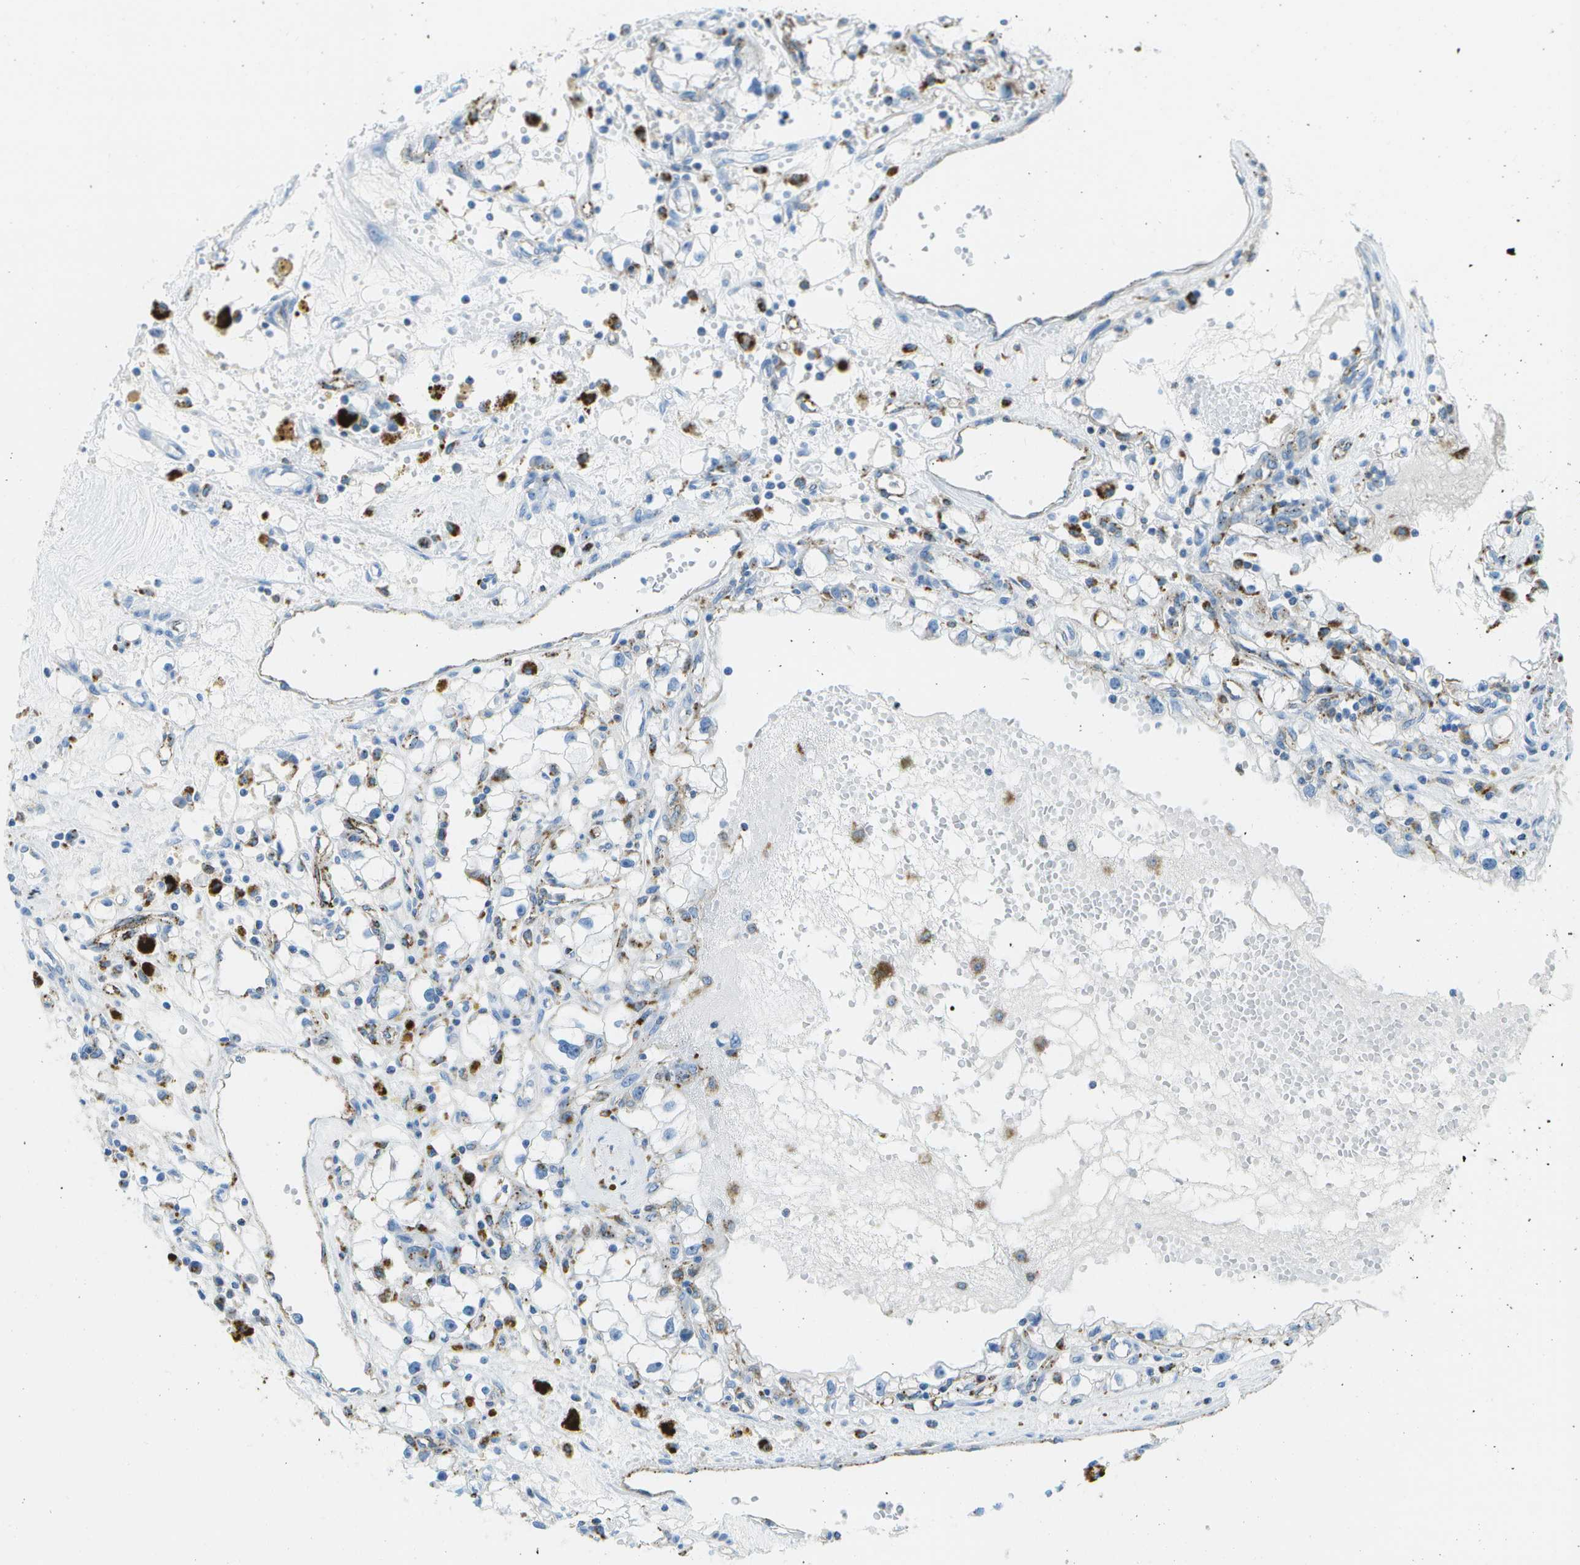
{"staining": {"intensity": "weak", "quantity": "<25%", "location": "cytoplasmic/membranous"}, "tissue": "renal cancer", "cell_type": "Tumor cells", "image_type": "cancer", "snomed": [{"axis": "morphology", "description": "Adenocarcinoma, NOS"}, {"axis": "topography", "description": "Kidney"}], "caption": "DAB (3,3'-diaminobenzidine) immunohistochemical staining of adenocarcinoma (renal) demonstrates no significant expression in tumor cells. (Brightfield microscopy of DAB immunohistochemistry (IHC) at high magnification).", "gene": "PRCP", "patient": {"sex": "male", "age": 56}}